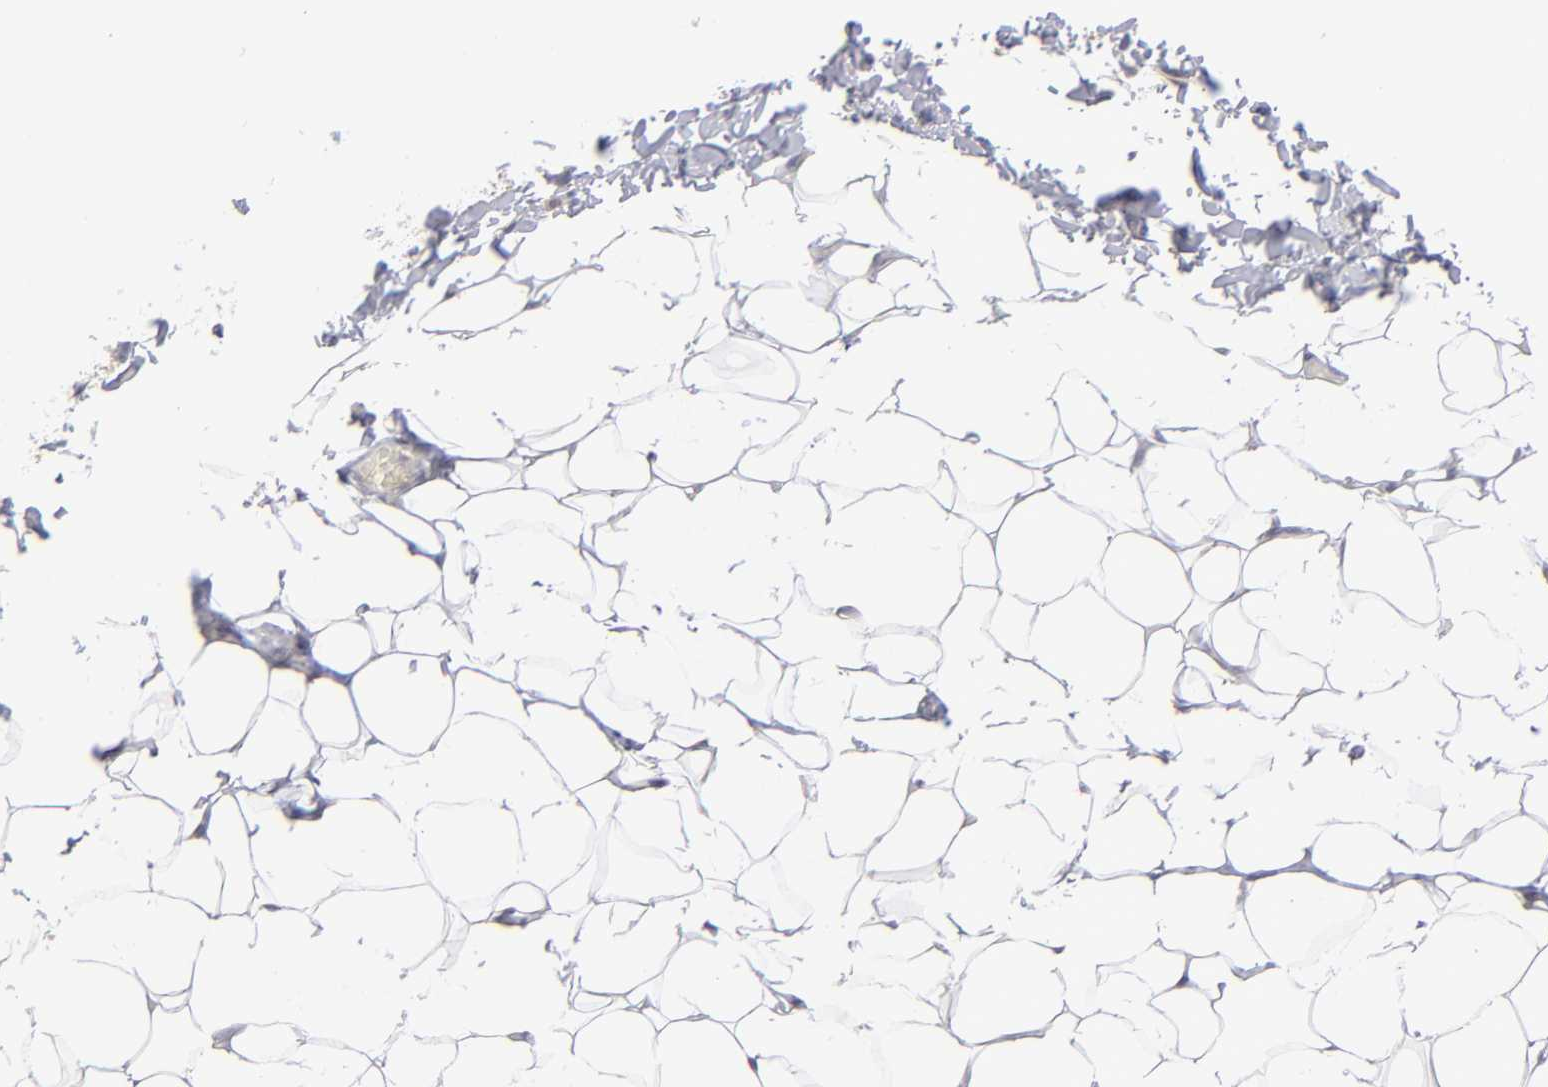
{"staining": {"intensity": "negative", "quantity": "none", "location": "none"}, "tissue": "adipose tissue", "cell_type": "Adipocytes", "image_type": "normal", "snomed": [{"axis": "morphology", "description": "Normal tissue, NOS"}, {"axis": "topography", "description": "Soft tissue"}], "caption": "An IHC image of normal adipose tissue is shown. There is no staining in adipocytes of adipose tissue.", "gene": "CEP97", "patient": {"sex": "male", "age": 26}}